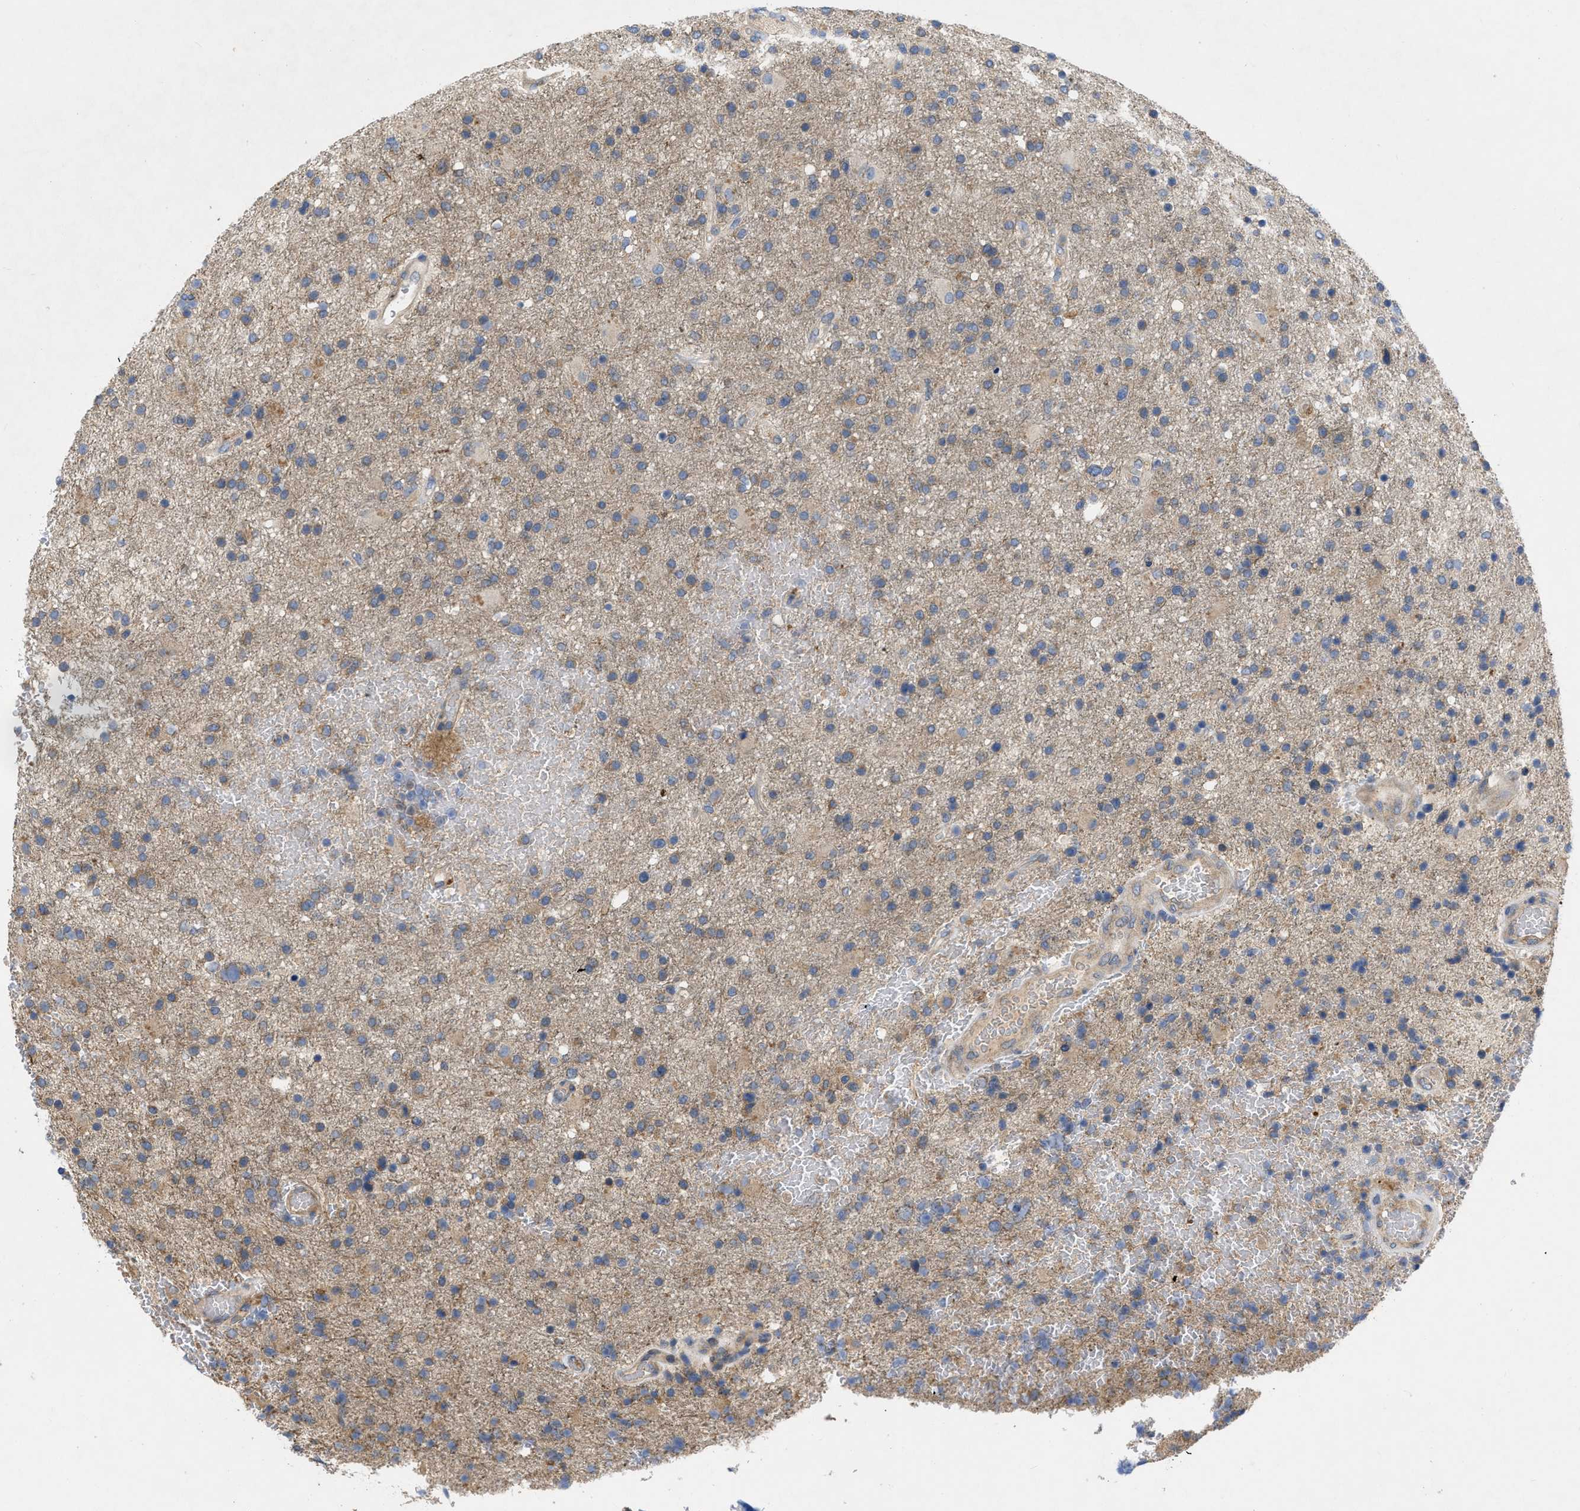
{"staining": {"intensity": "weak", "quantity": "<25%", "location": "cytoplasmic/membranous"}, "tissue": "glioma", "cell_type": "Tumor cells", "image_type": "cancer", "snomed": [{"axis": "morphology", "description": "Glioma, malignant, High grade"}, {"axis": "topography", "description": "Brain"}], "caption": "Tumor cells show no significant positivity in malignant glioma (high-grade).", "gene": "TMEM131", "patient": {"sex": "male", "age": 72}}